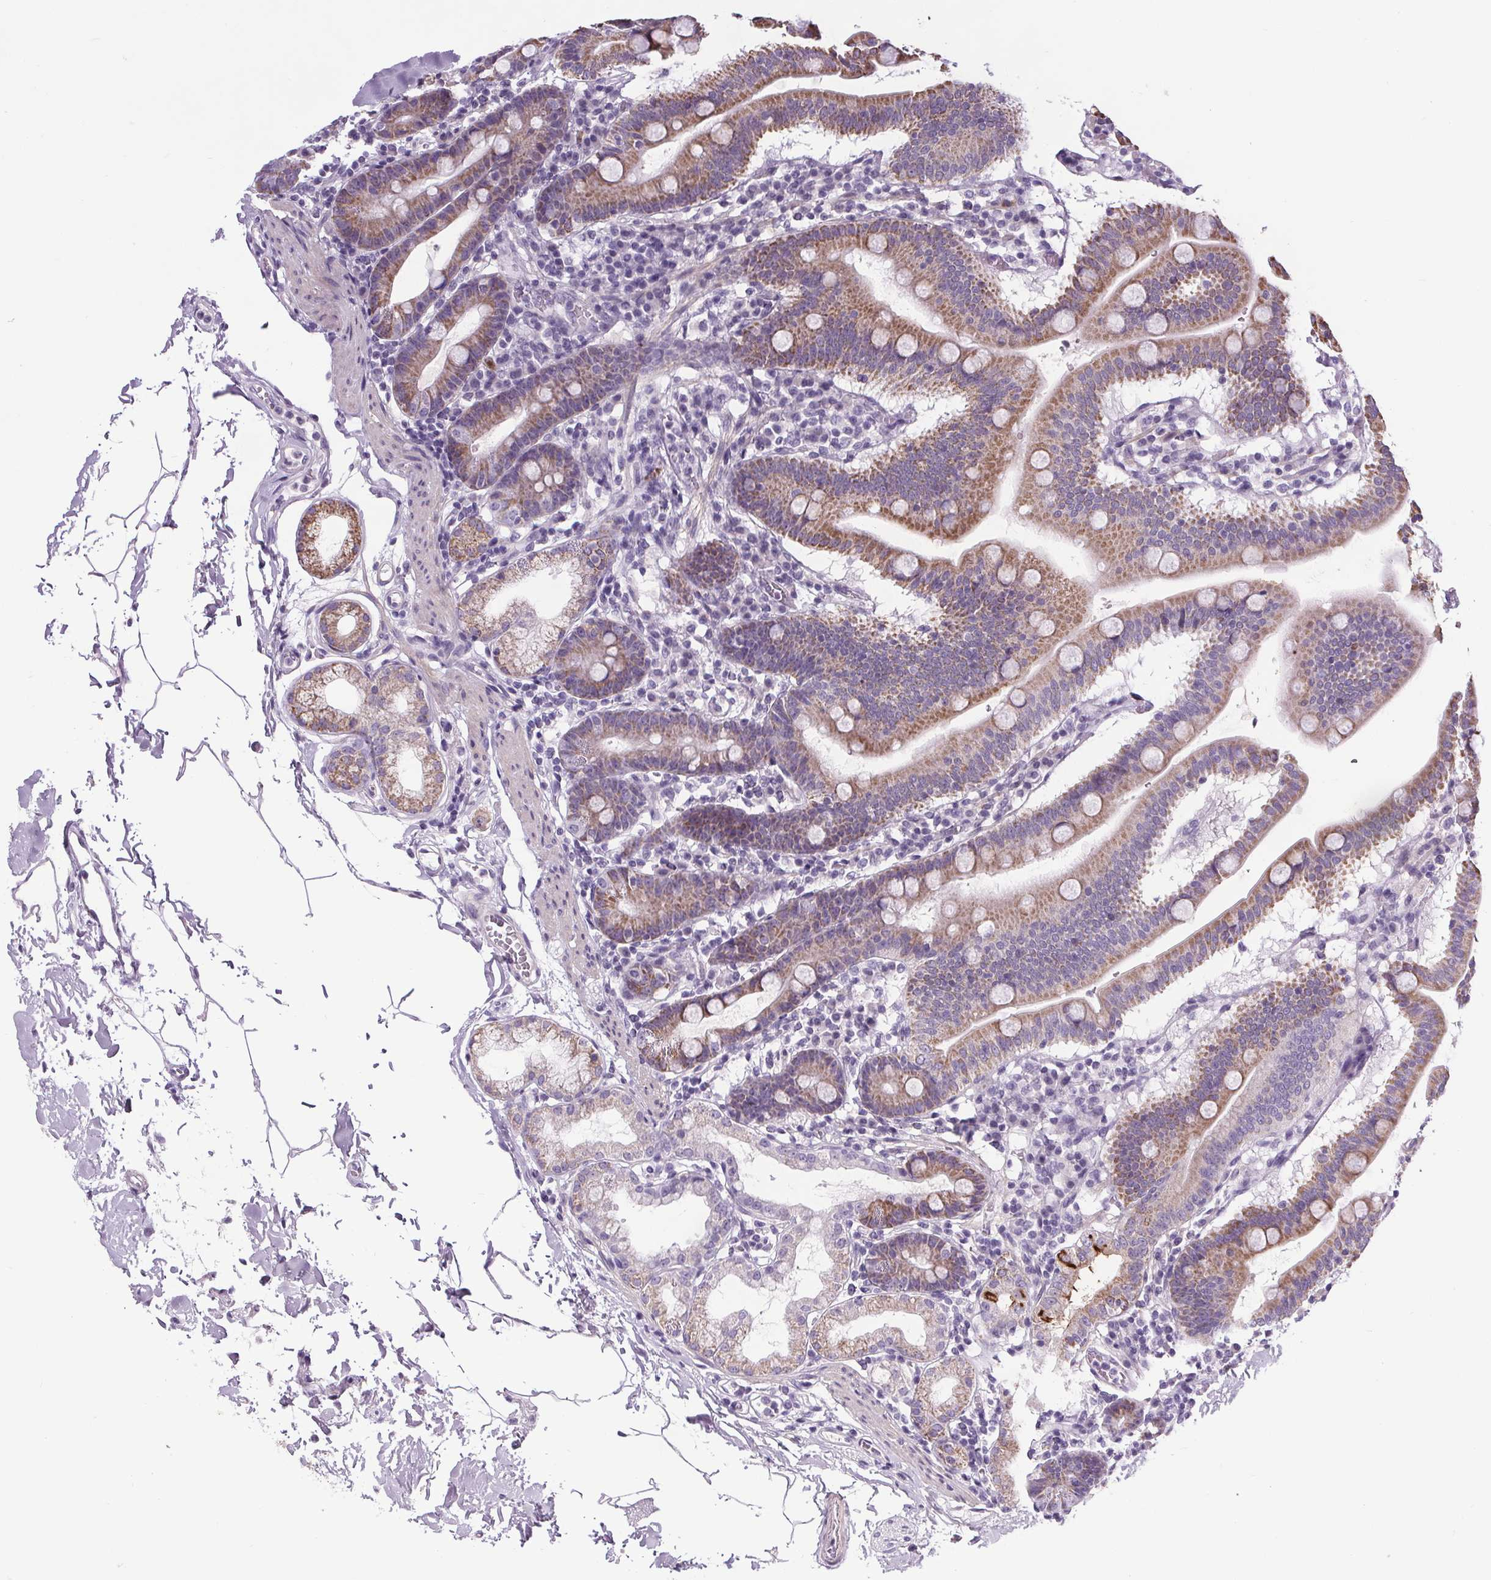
{"staining": {"intensity": "moderate", "quantity": ">75%", "location": "cytoplasmic/membranous"}, "tissue": "duodenum", "cell_type": "Glandular cells", "image_type": "normal", "snomed": [{"axis": "morphology", "description": "Normal tissue, NOS"}, {"axis": "topography", "description": "Pancreas"}, {"axis": "topography", "description": "Duodenum"}], "caption": "Protein staining demonstrates moderate cytoplasmic/membranous staining in approximately >75% of glandular cells in unremarkable duodenum.", "gene": "ELAVL2", "patient": {"sex": "male", "age": 59}}